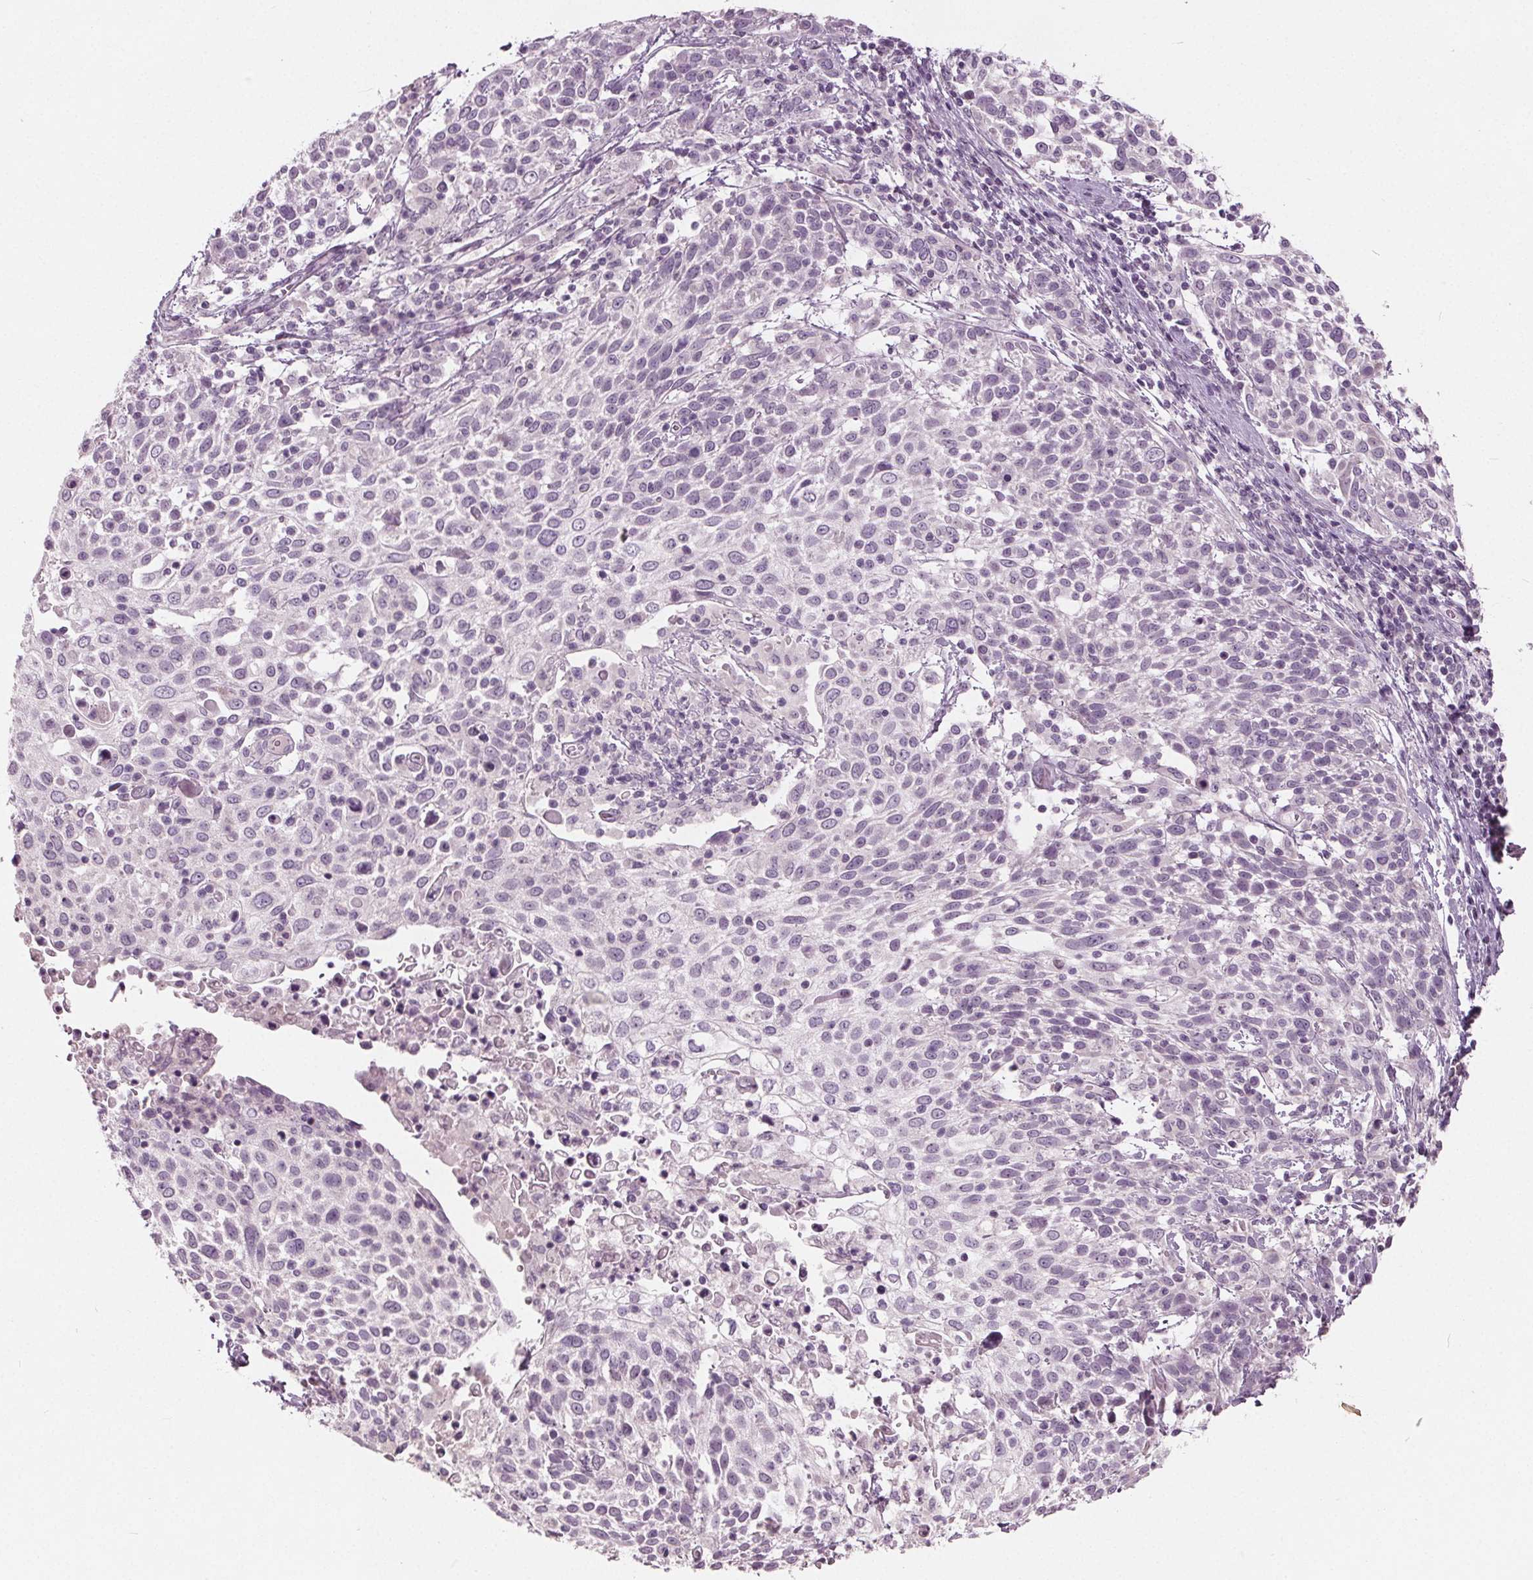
{"staining": {"intensity": "negative", "quantity": "none", "location": "none"}, "tissue": "cervical cancer", "cell_type": "Tumor cells", "image_type": "cancer", "snomed": [{"axis": "morphology", "description": "Squamous cell carcinoma, NOS"}, {"axis": "topography", "description": "Cervix"}], "caption": "A high-resolution histopathology image shows immunohistochemistry staining of cervical cancer, which displays no significant positivity in tumor cells.", "gene": "TKFC", "patient": {"sex": "female", "age": 61}}